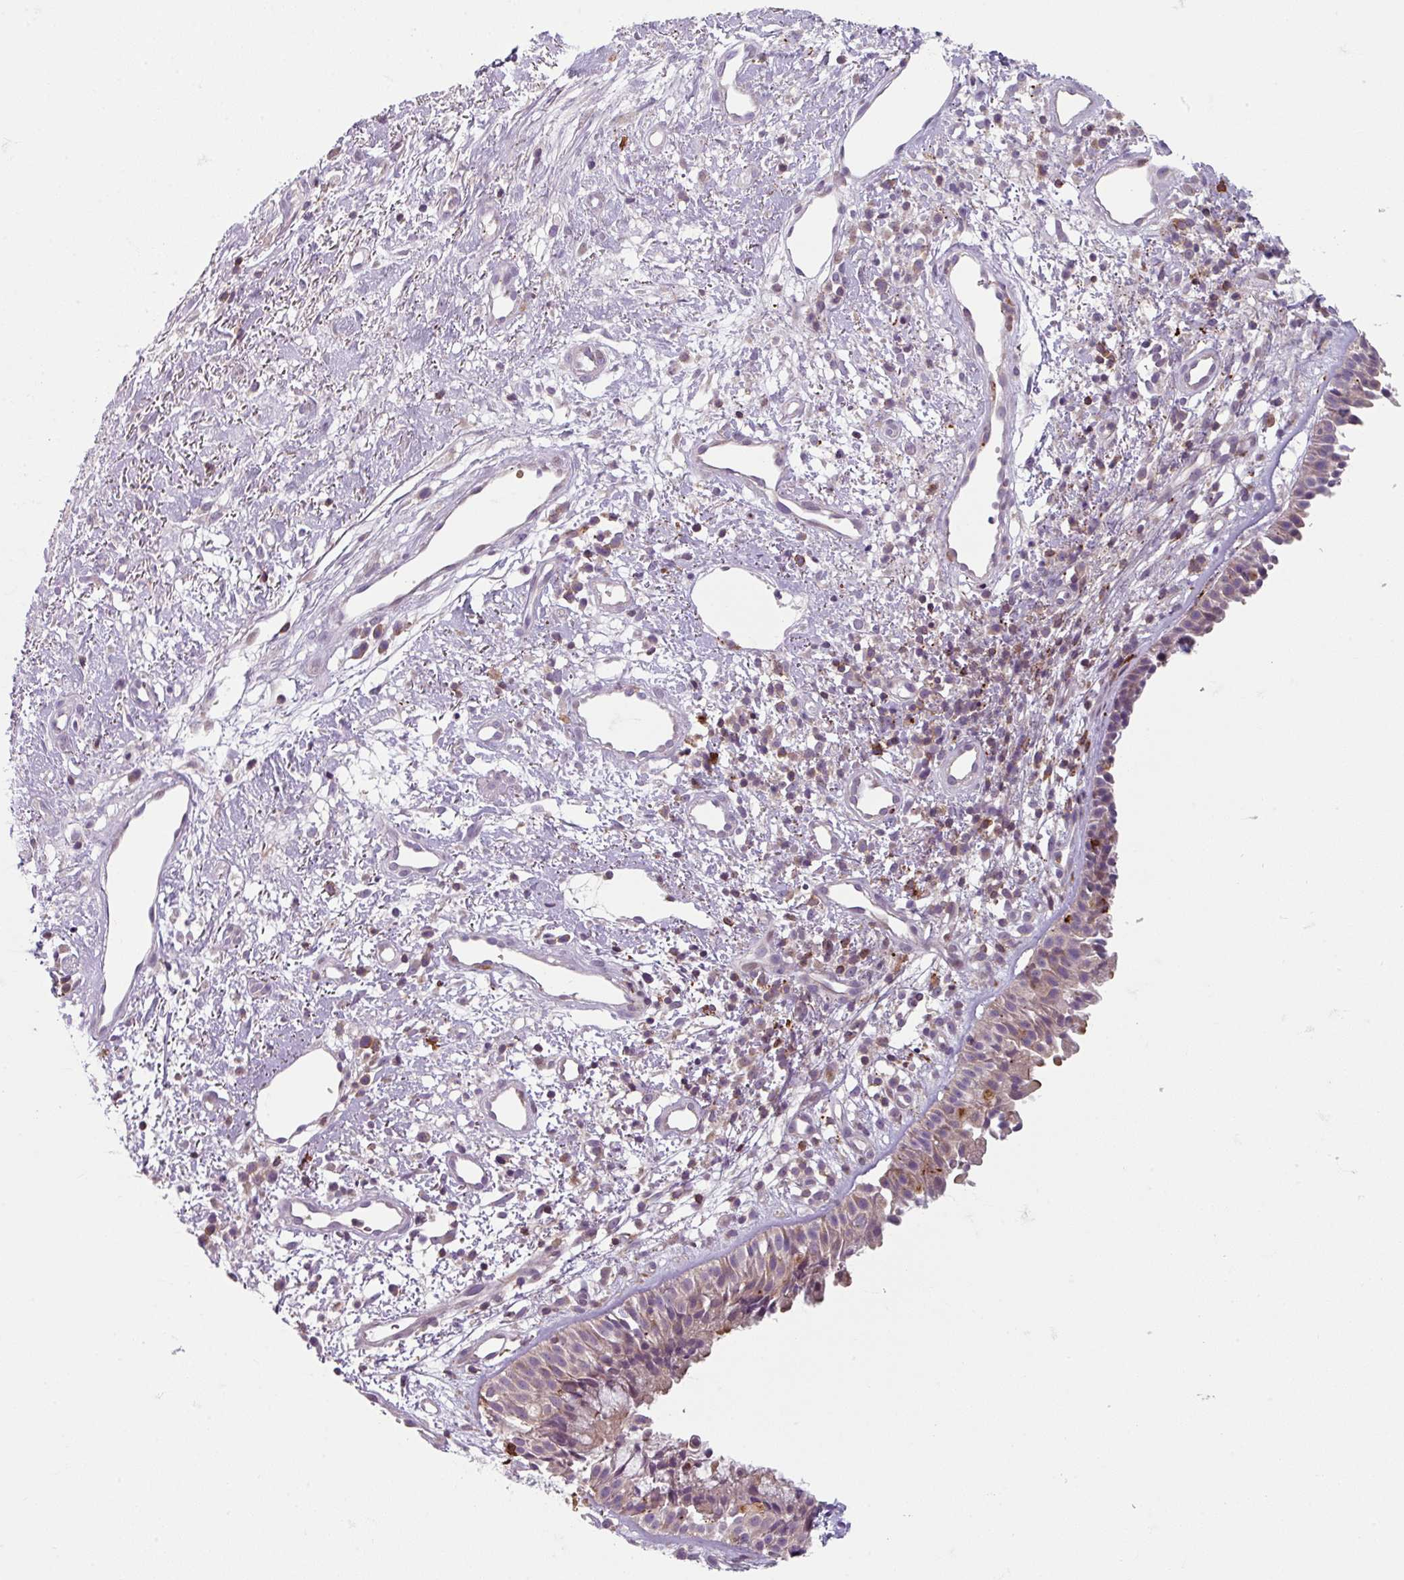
{"staining": {"intensity": "weak", "quantity": "25%-75%", "location": "cytoplasmic/membranous"}, "tissue": "nasopharynx", "cell_type": "Respiratory epithelial cells", "image_type": "normal", "snomed": [{"axis": "morphology", "description": "Normal tissue, NOS"}, {"axis": "topography", "description": "Cartilage tissue"}, {"axis": "topography", "description": "Nasopharynx"}, {"axis": "topography", "description": "Thyroid gland"}], "caption": "A histopathology image showing weak cytoplasmic/membranous positivity in approximately 25%-75% of respiratory epithelial cells in benign nasopharynx, as visualized by brown immunohistochemical staining.", "gene": "NEDD9", "patient": {"sex": "male", "age": 63}}